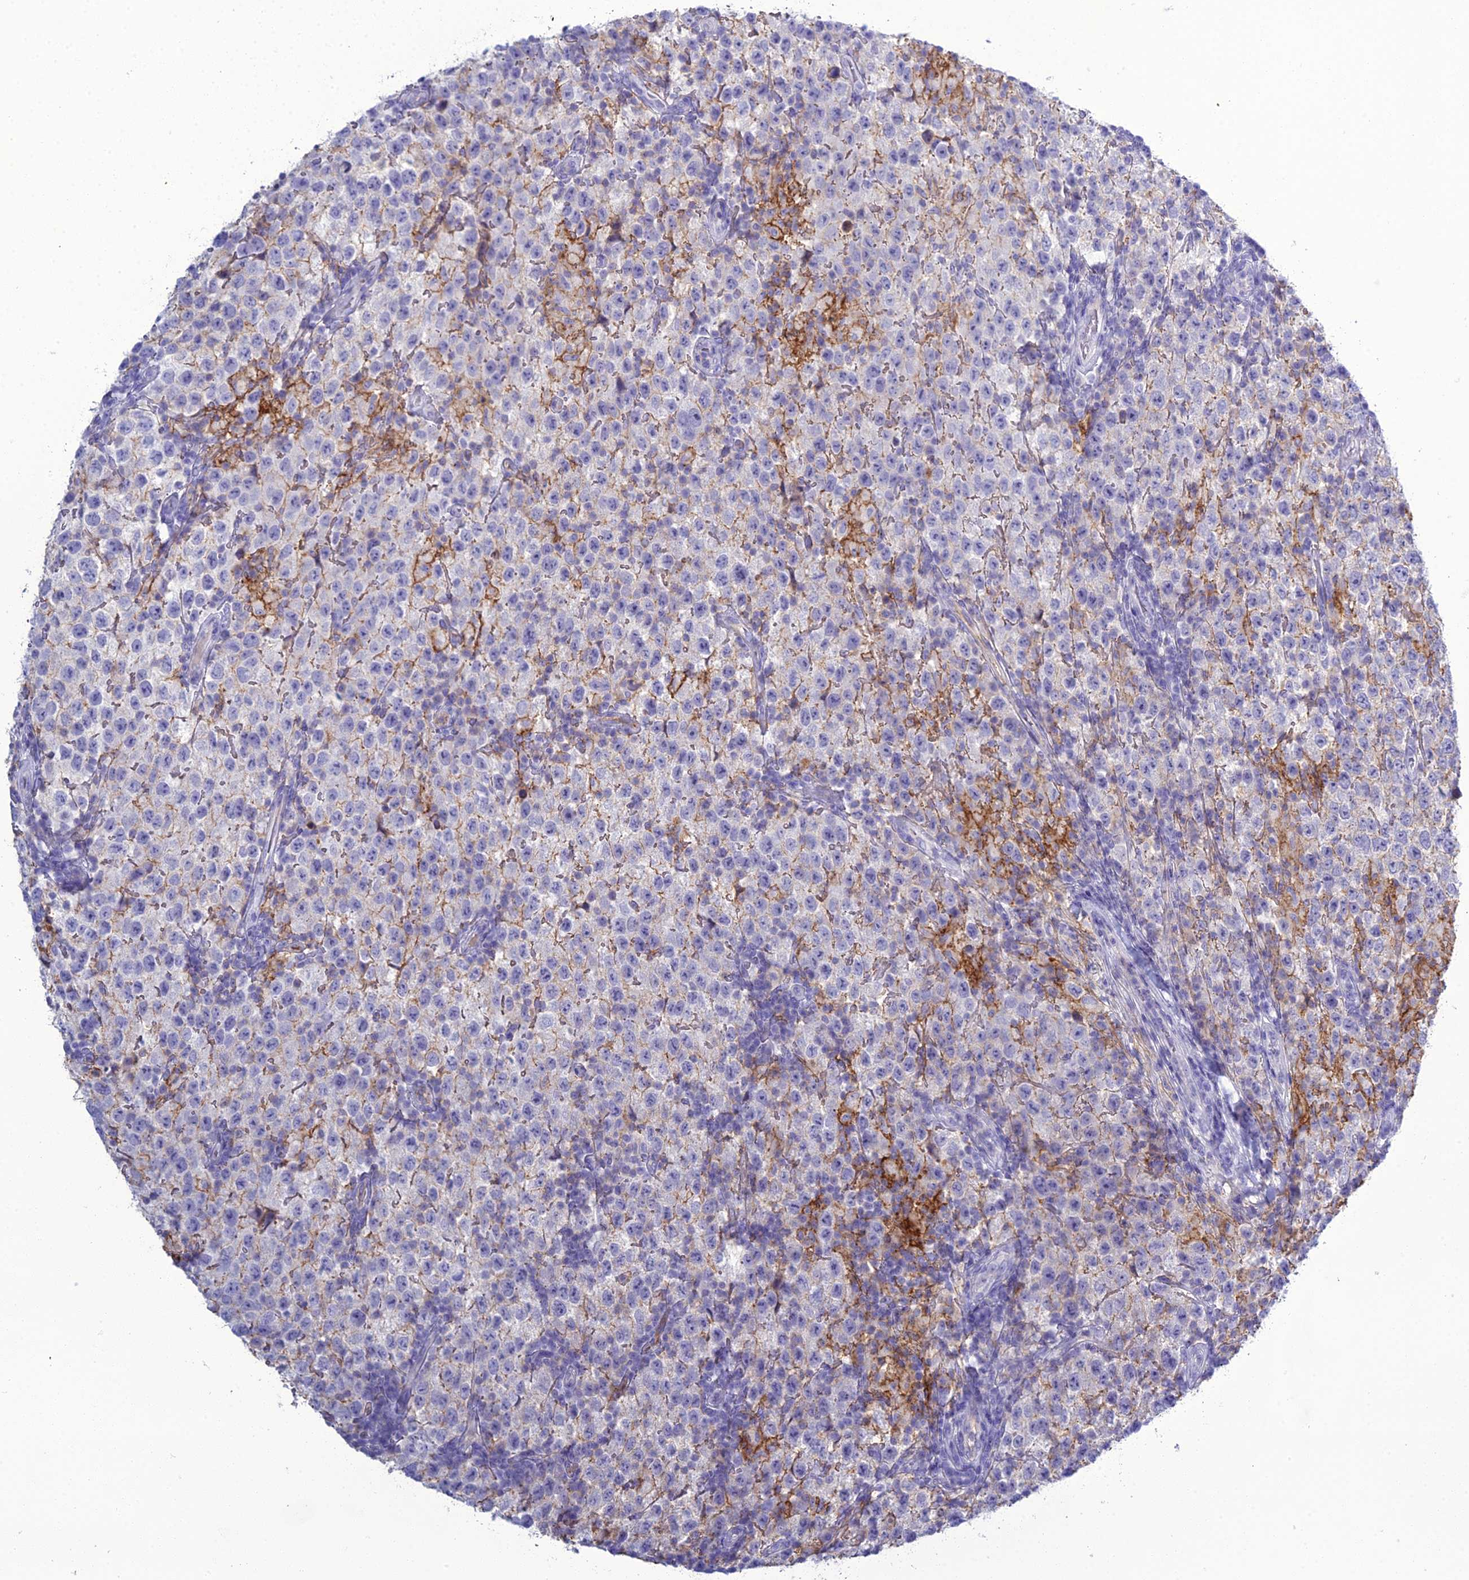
{"staining": {"intensity": "negative", "quantity": "none", "location": "none"}, "tissue": "testis cancer", "cell_type": "Tumor cells", "image_type": "cancer", "snomed": [{"axis": "morphology", "description": "Seminoma, NOS"}, {"axis": "morphology", "description": "Carcinoma, Embryonal, NOS"}, {"axis": "topography", "description": "Testis"}], "caption": "The micrograph displays no significant expression in tumor cells of seminoma (testis).", "gene": "ACE", "patient": {"sex": "male", "age": 41}}